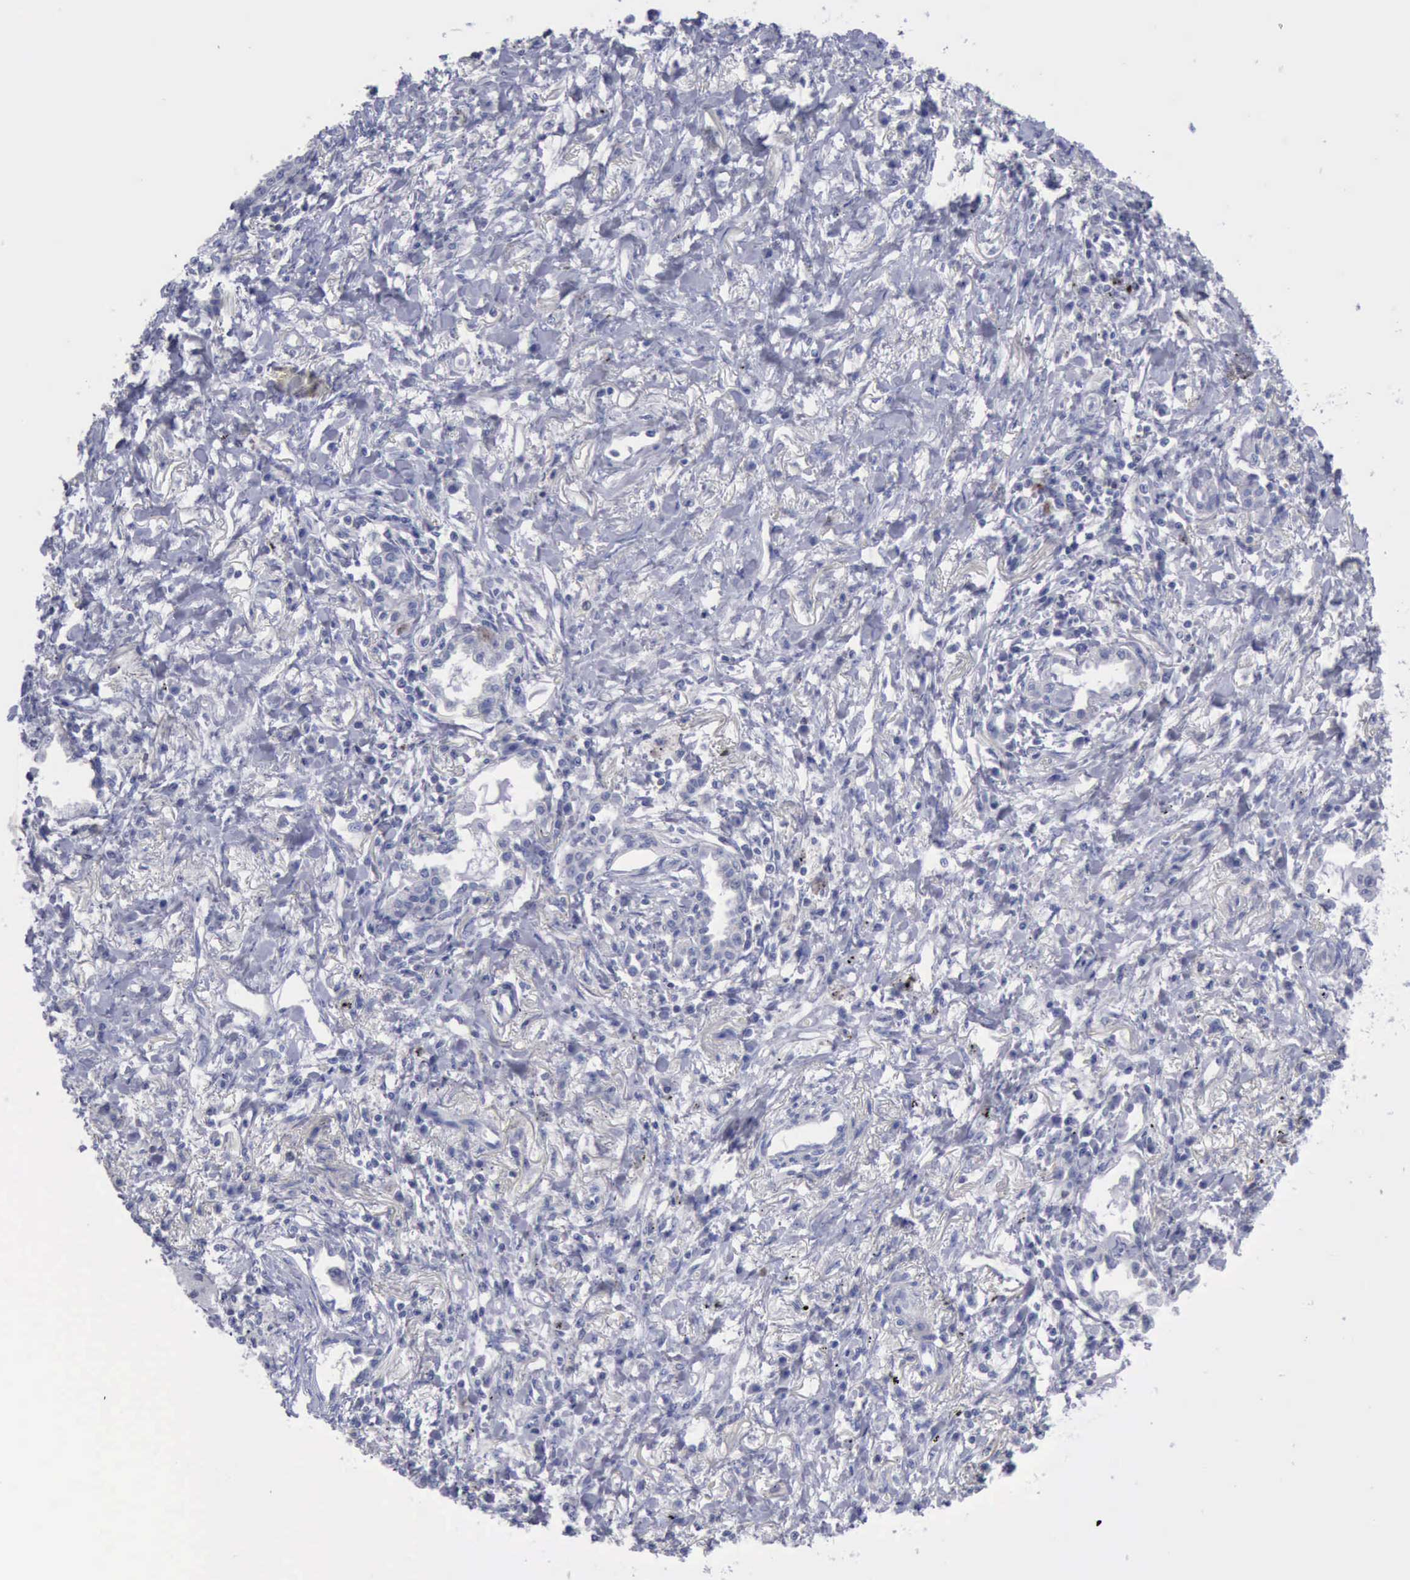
{"staining": {"intensity": "negative", "quantity": "none", "location": "none"}, "tissue": "lung cancer", "cell_type": "Tumor cells", "image_type": "cancer", "snomed": [{"axis": "morphology", "description": "Adenocarcinoma, NOS"}, {"axis": "topography", "description": "Lung"}], "caption": "IHC of human lung cancer (adenocarcinoma) shows no positivity in tumor cells.", "gene": "SATB2", "patient": {"sex": "male", "age": 60}}